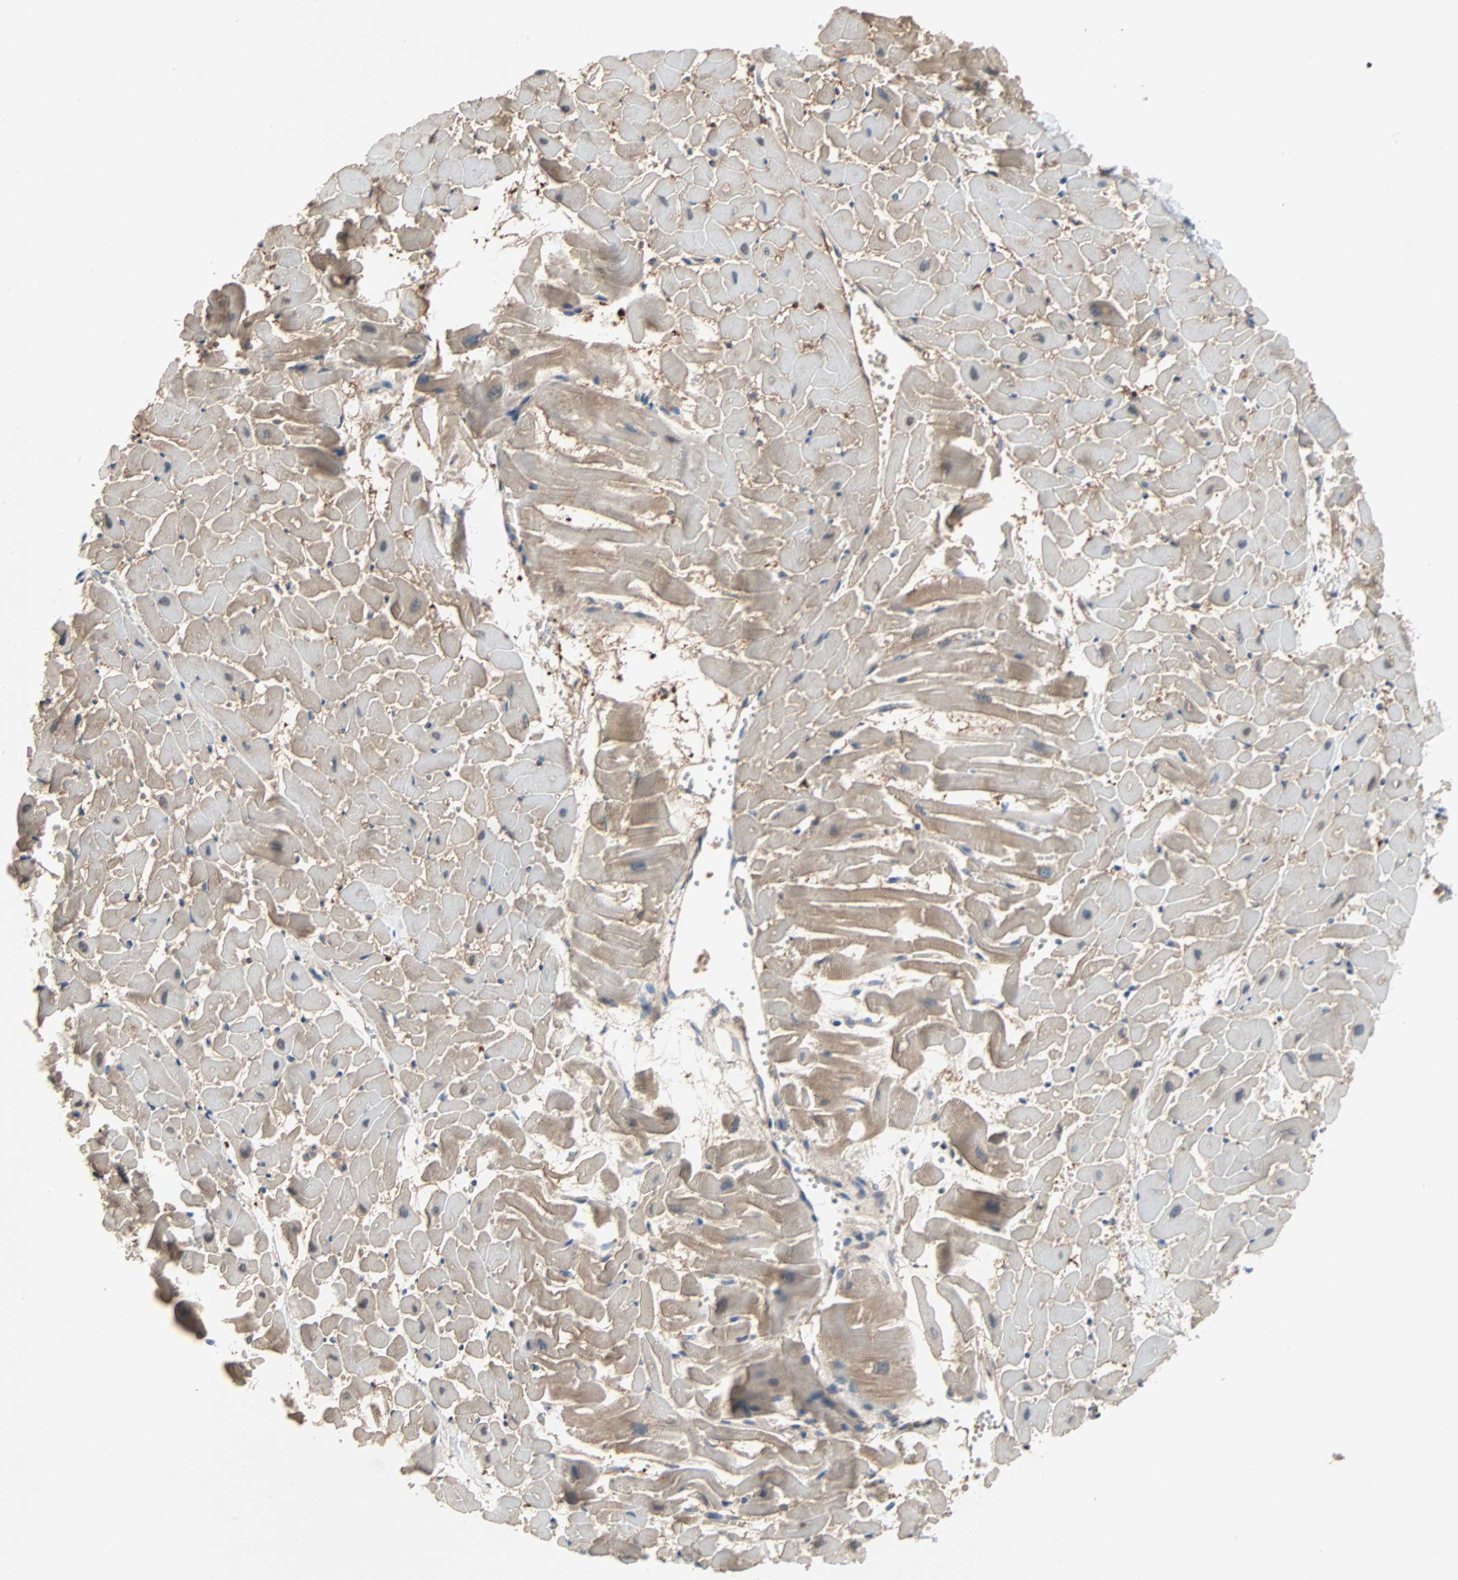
{"staining": {"intensity": "weak", "quantity": "25%-75%", "location": "cytoplasmic/membranous"}, "tissue": "heart muscle", "cell_type": "Cardiomyocytes", "image_type": "normal", "snomed": [{"axis": "morphology", "description": "Normal tissue, NOS"}, {"axis": "topography", "description": "Heart"}], "caption": "Benign heart muscle displays weak cytoplasmic/membranous staining in approximately 25%-75% of cardiomyocytes The staining was performed using DAB (3,3'-diaminobenzidine) to visualize the protein expression in brown, while the nuclei were stained in blue with hematoxylin (Magnification: 20x)..", "gene": "TNFRSF12A", "patient": {"sex": "female", "age": 19}}